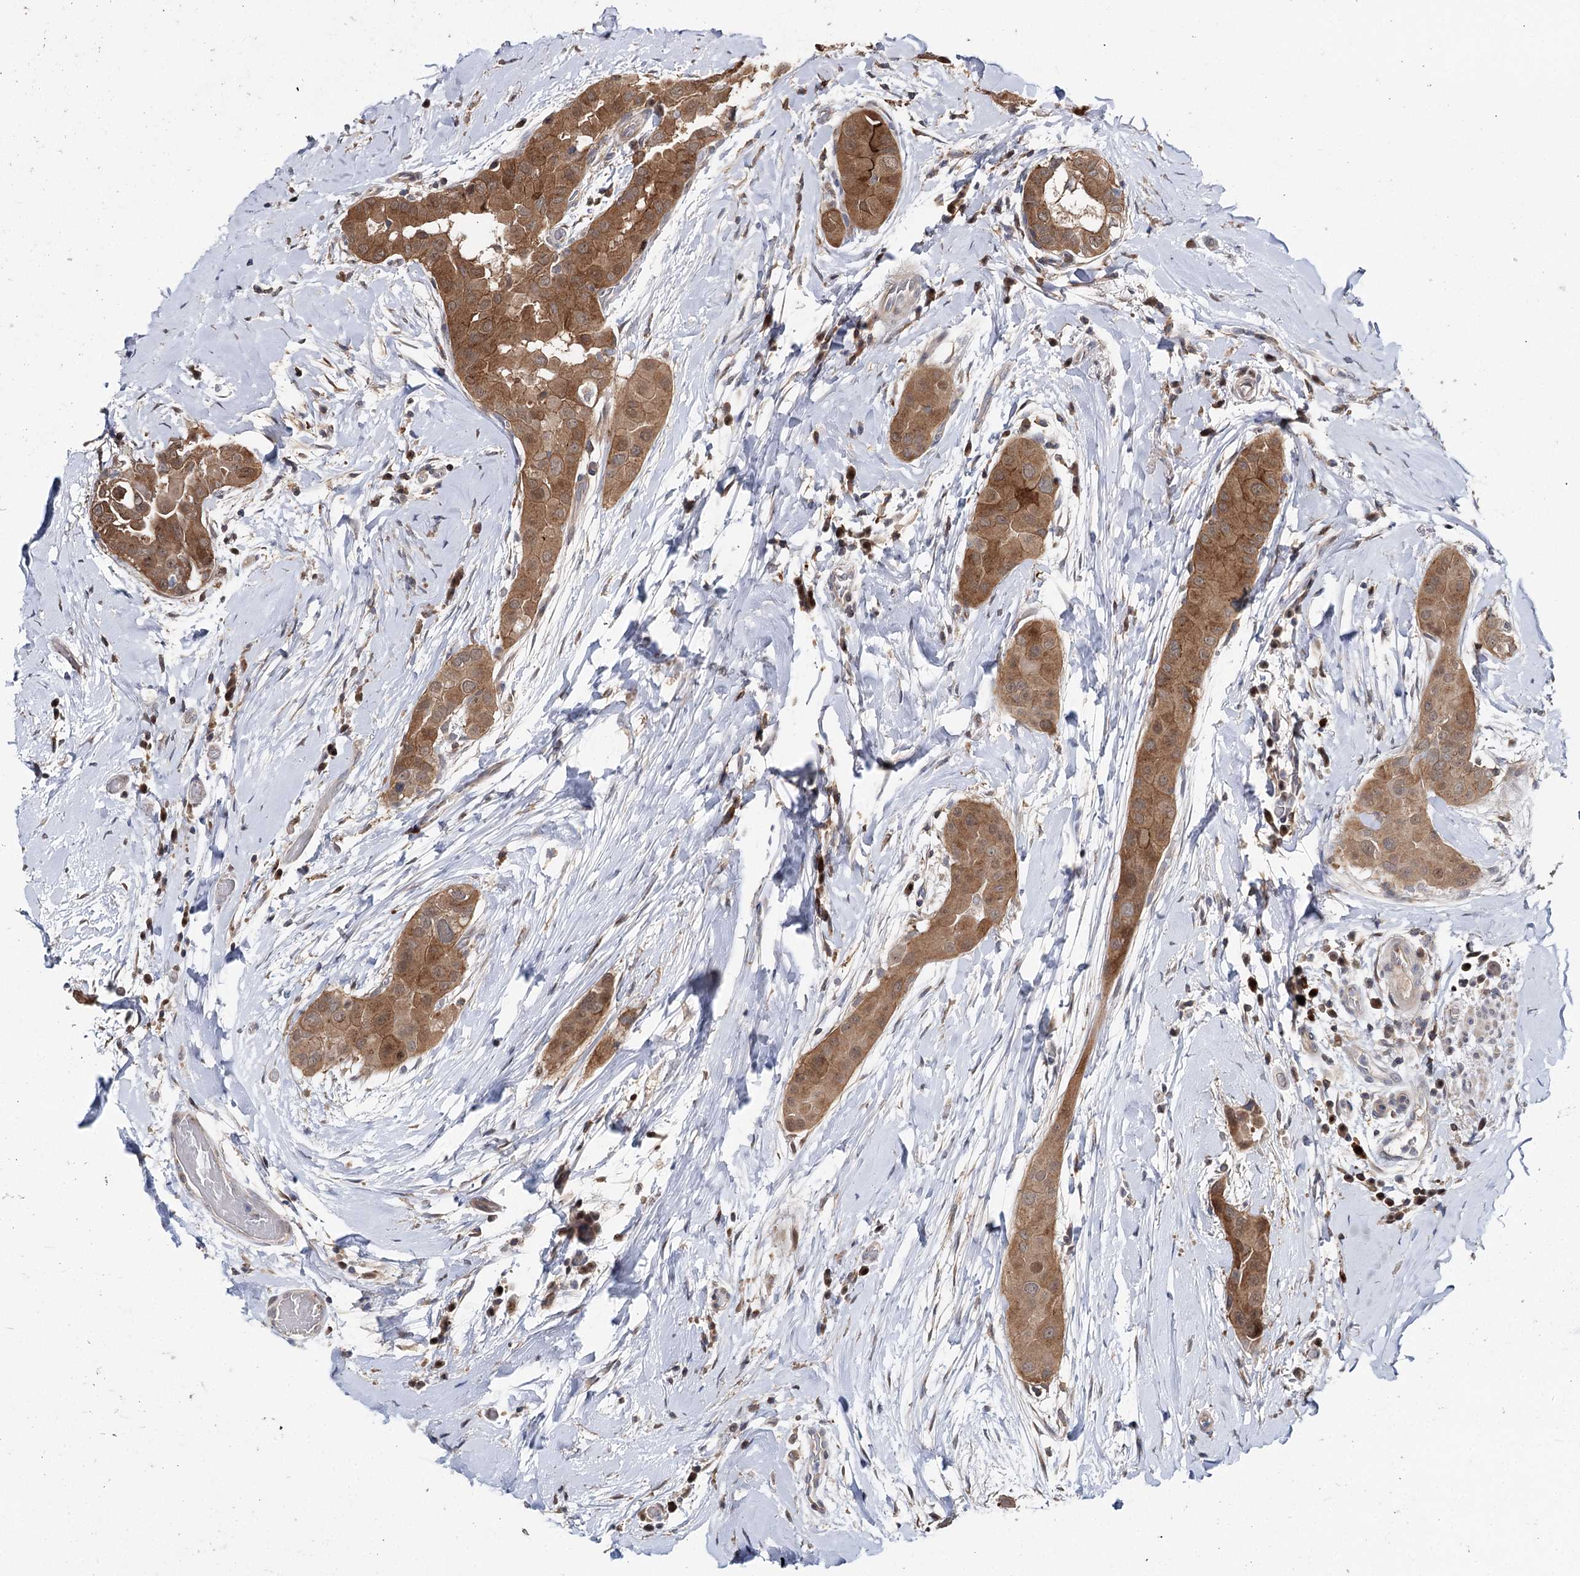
{"staining": {"intensity": "moderate", "quantity": ">75%", "location": "cytoplasmic/membranous"}, "tissue": "thyroid cancer", "cell_type": "Tumor cells", "image_type": "cancer", "snomed": [{"axis": "morphology", "description": "Papillary adenocarcinoma, NOS"}, {"axis": "topography", "description": "Thyroid gland"}], "caption": "IHC staining of papillary adenocarcinoma (thyroid), which demonstrates medium levels of moderate cytoplasmic/membranous expression in approximately >75% of tumor cells indicating moderate cytoplasmic/membranous protein positivity. The staining was performed using DAB (brown) for protein detection and nuclei were counterstained in hematoxylin (blue).", "gene": "STX6", "patient": {"sex": "male", "age": 33}}